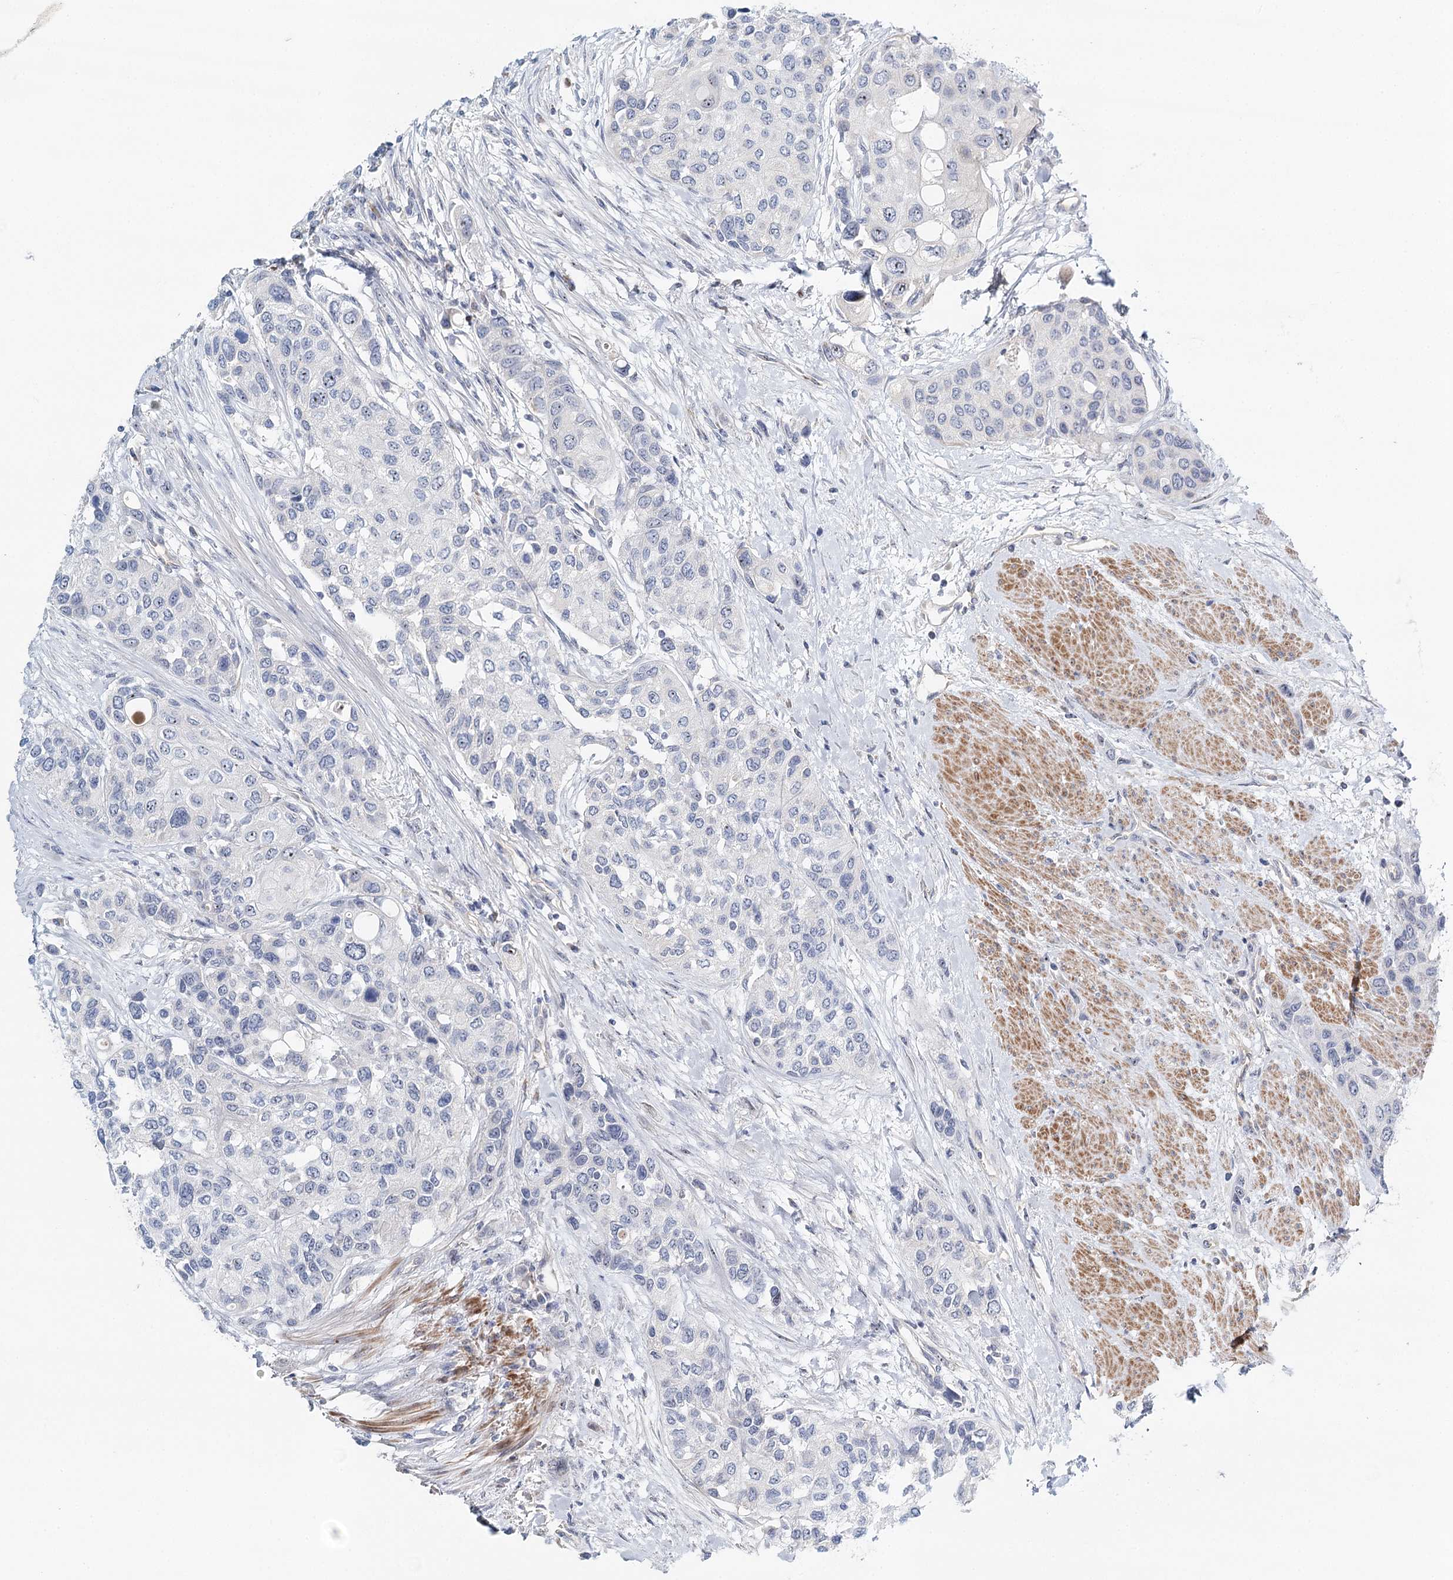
{"staining": {"intensity": "negative", "quantity": "none", "location": "none"}, "tissue": "urothelial cancer", "cell_type": "Tumor cells", "image_type": "cancer", "snomed": [{"axis": "morphology", "description": "Normal tissue, NOS"}, {"axis": "morphology", "description": "Urothelial carcinoma, High grade"}, {"axis": "topography", "description": "Vascular tissue"}, {"axis": "topography", "description": "Urinary bladder"}], "caption": "High-grade urothelial carcinoma was stained to show a protein in brown. There is no significant staining in tumor cells.", "gene": "RBM43", "patient": {"sex": "female", "age": 56}}